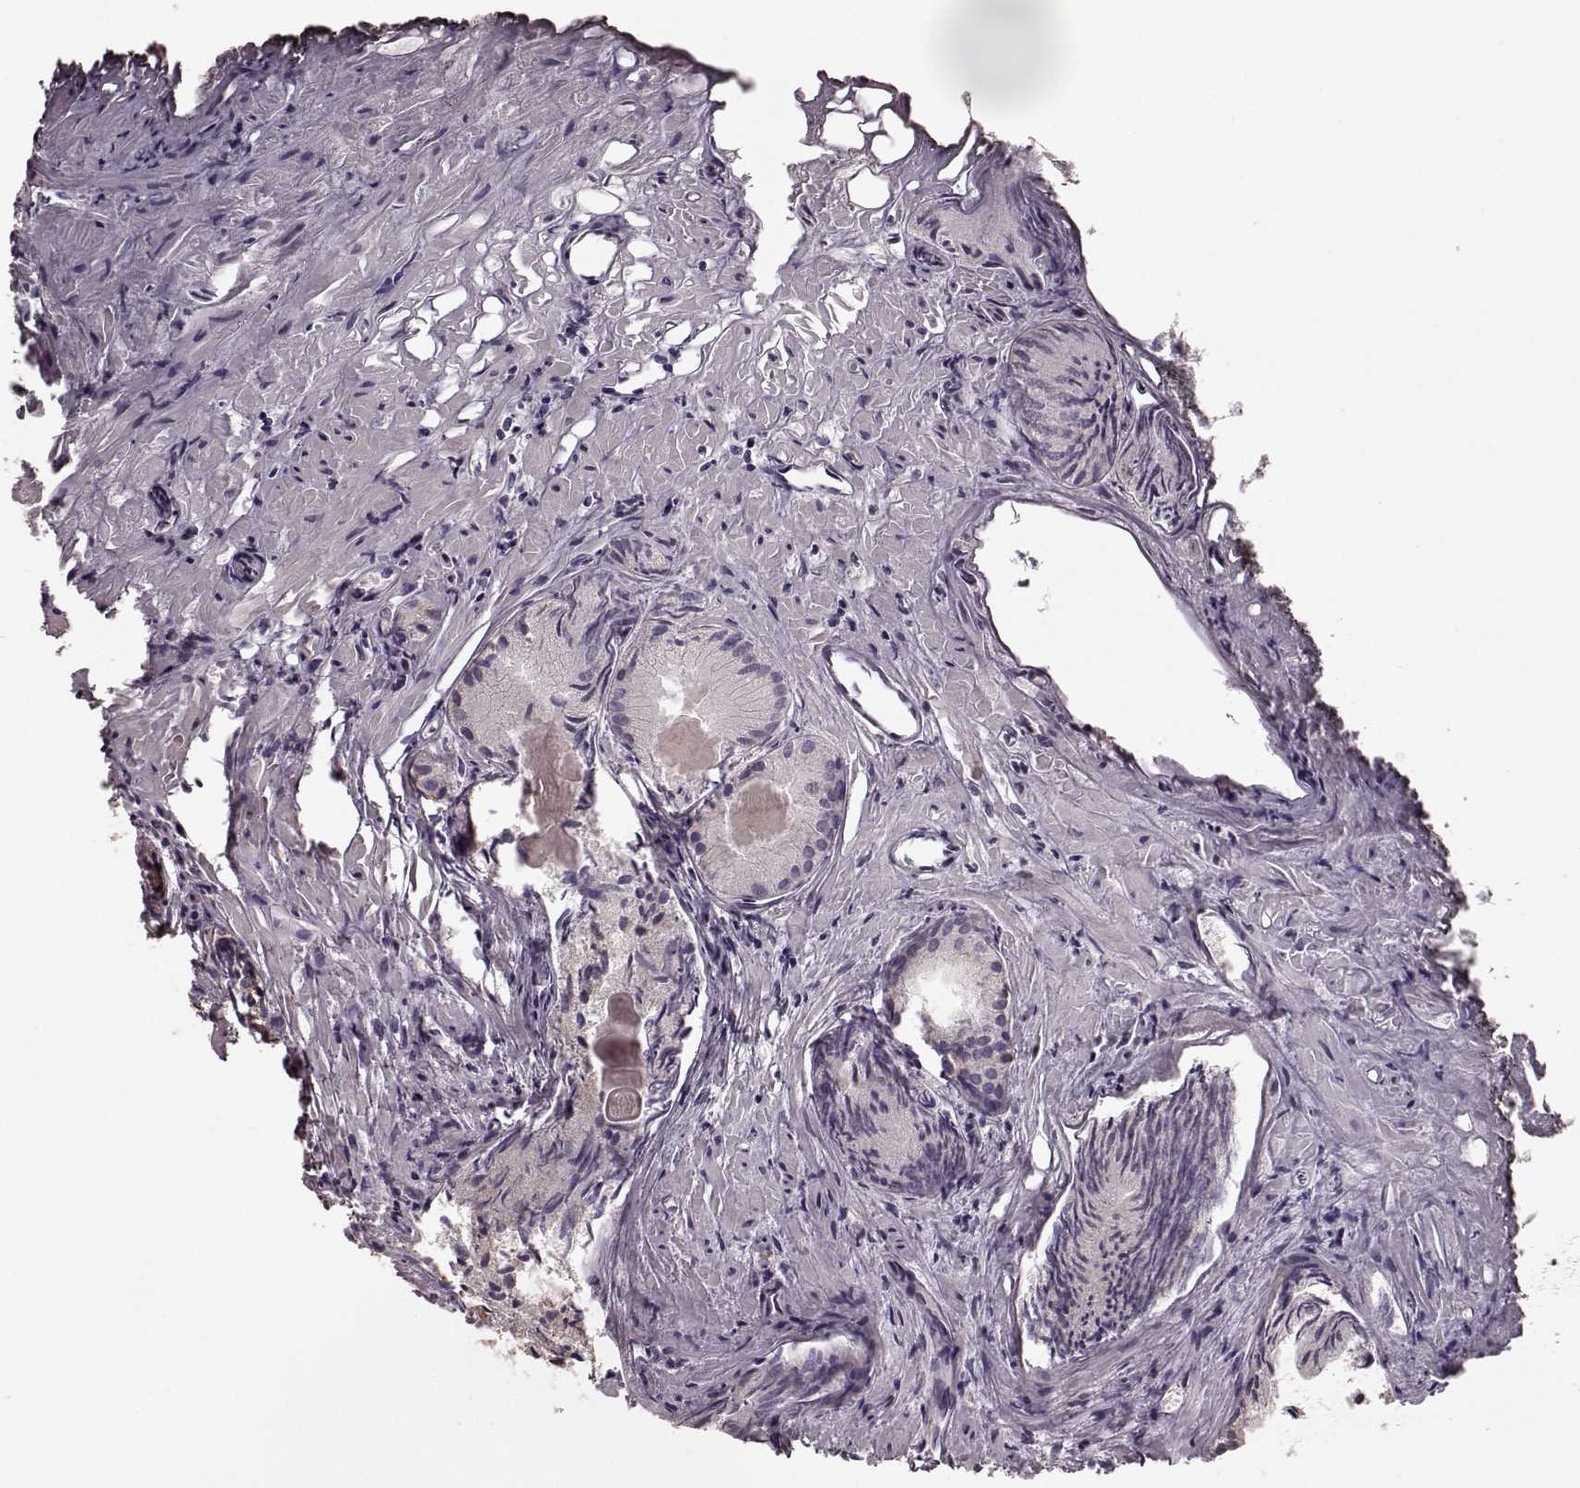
{"staining": {"intensity": "negative", "quantity": "none", "location": "none"}, "tissue": "prostate cancer", "cell_type": "Tumor cells", "image_type": "cancer", "snomed": [{"axis": "morphology", "description": "Adenocarcinoma, High grade"}, {"axis": "topography", "description": "Prostate"}], "caption": "Tumor cells show no significant protein staining in prostate adenocarcinoma (high-grade).", "gene": "PDCD1", "patient": {"sex": "male", "age": 81}}